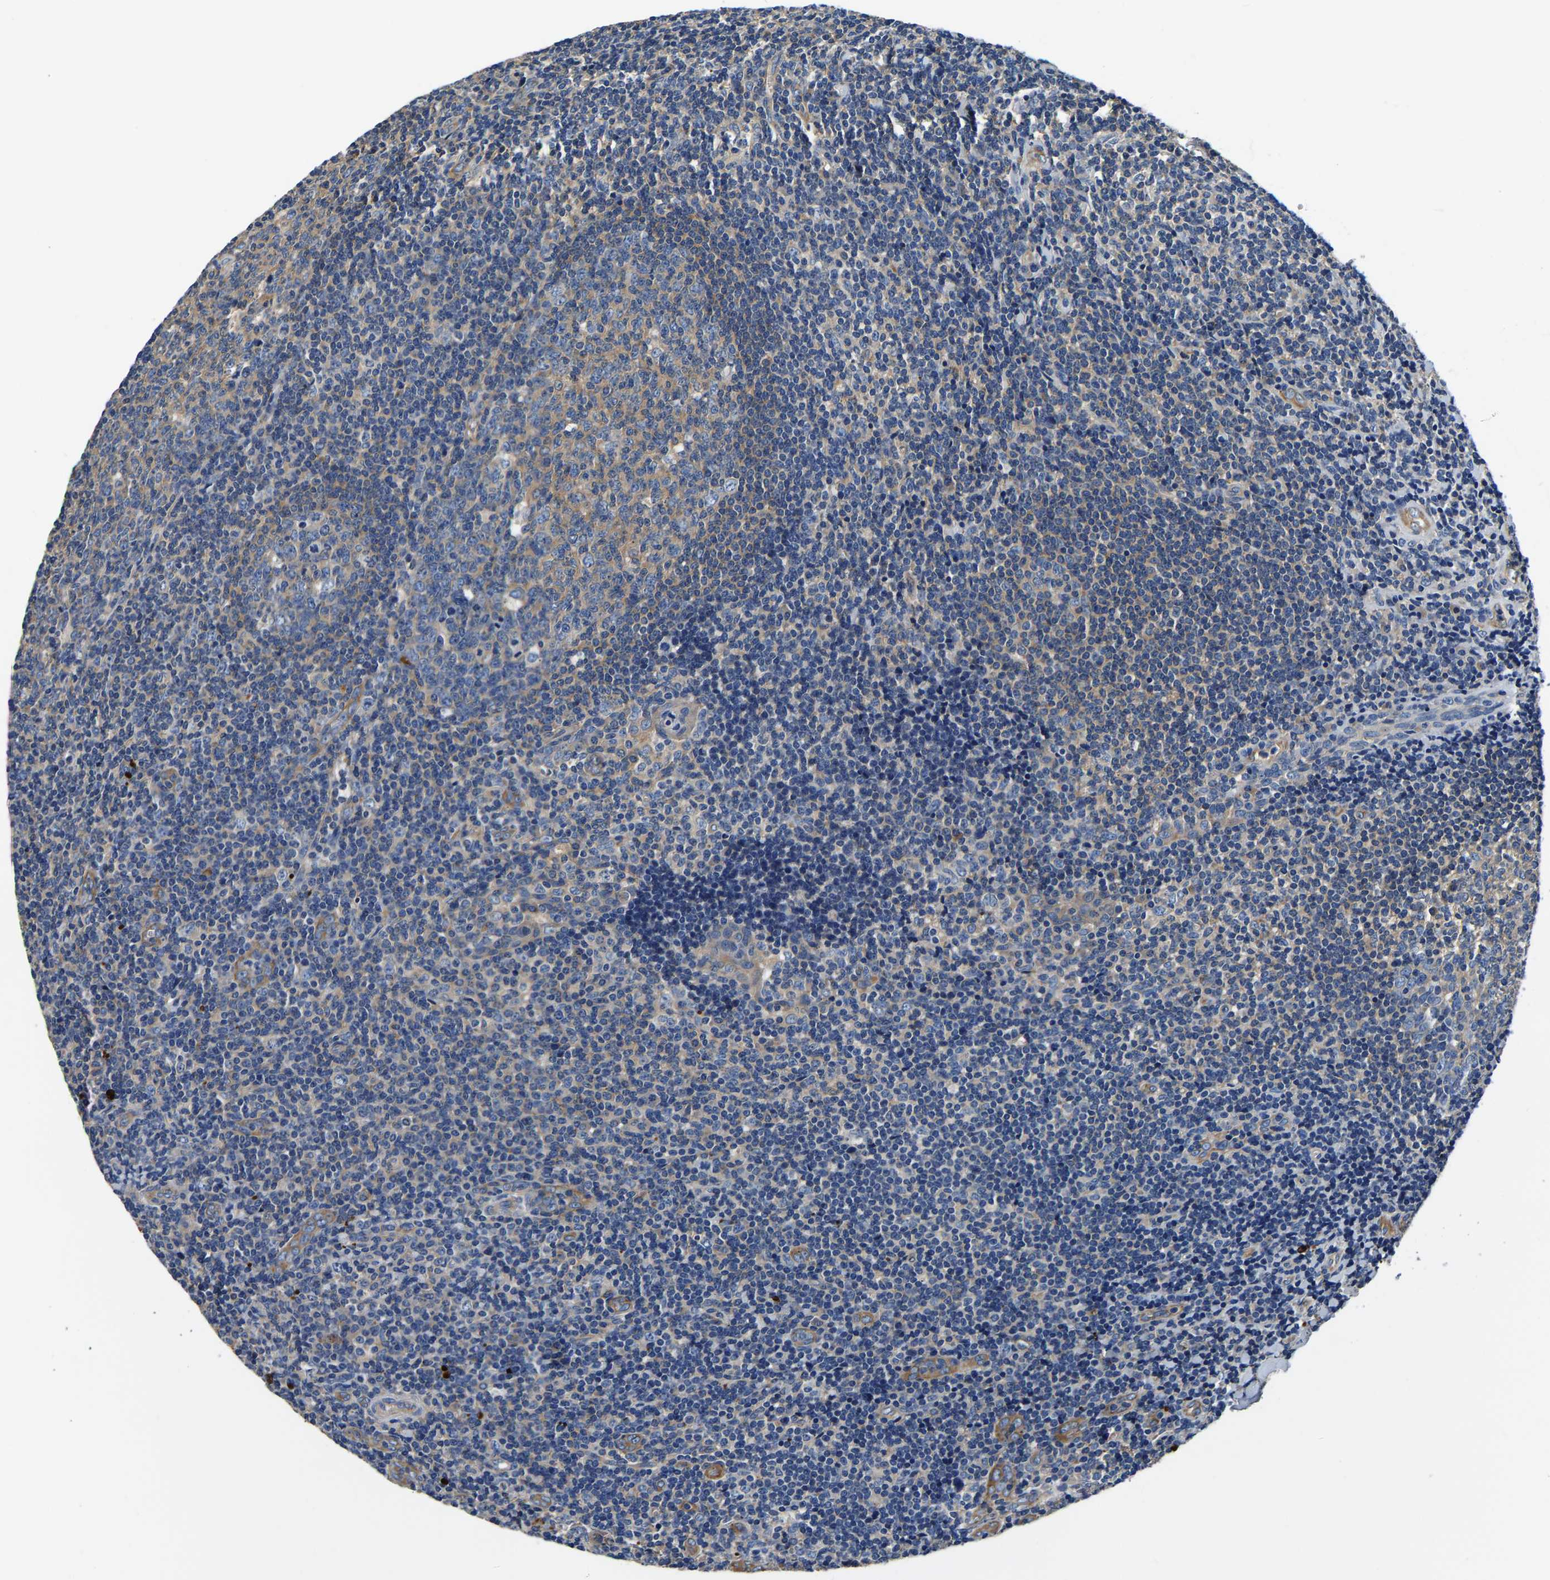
{"staining": {"intensity": "moderate", "quantity": ">75%", "location": "cytoplasmic/membranous"}, "tissue": "tonsil", "cell_type": "Germinal center cells", "image_type": "normal", "snomed": [{"axis": "morphology", "description": "Normal tissue, NOS"}, {"axis": "topography", "description": "Tonsil"}], "caption": "Brown immunohistochemical staining in unremarkable human tonsil exhibits moderate cytoplasmic/membranous expression in about >75% of germinal center cells. (Brightfield microscopy of DAB IHC at high magnification).", "gene": "SH3GLB1", "patient": {"sex": "male", "age": 37}}